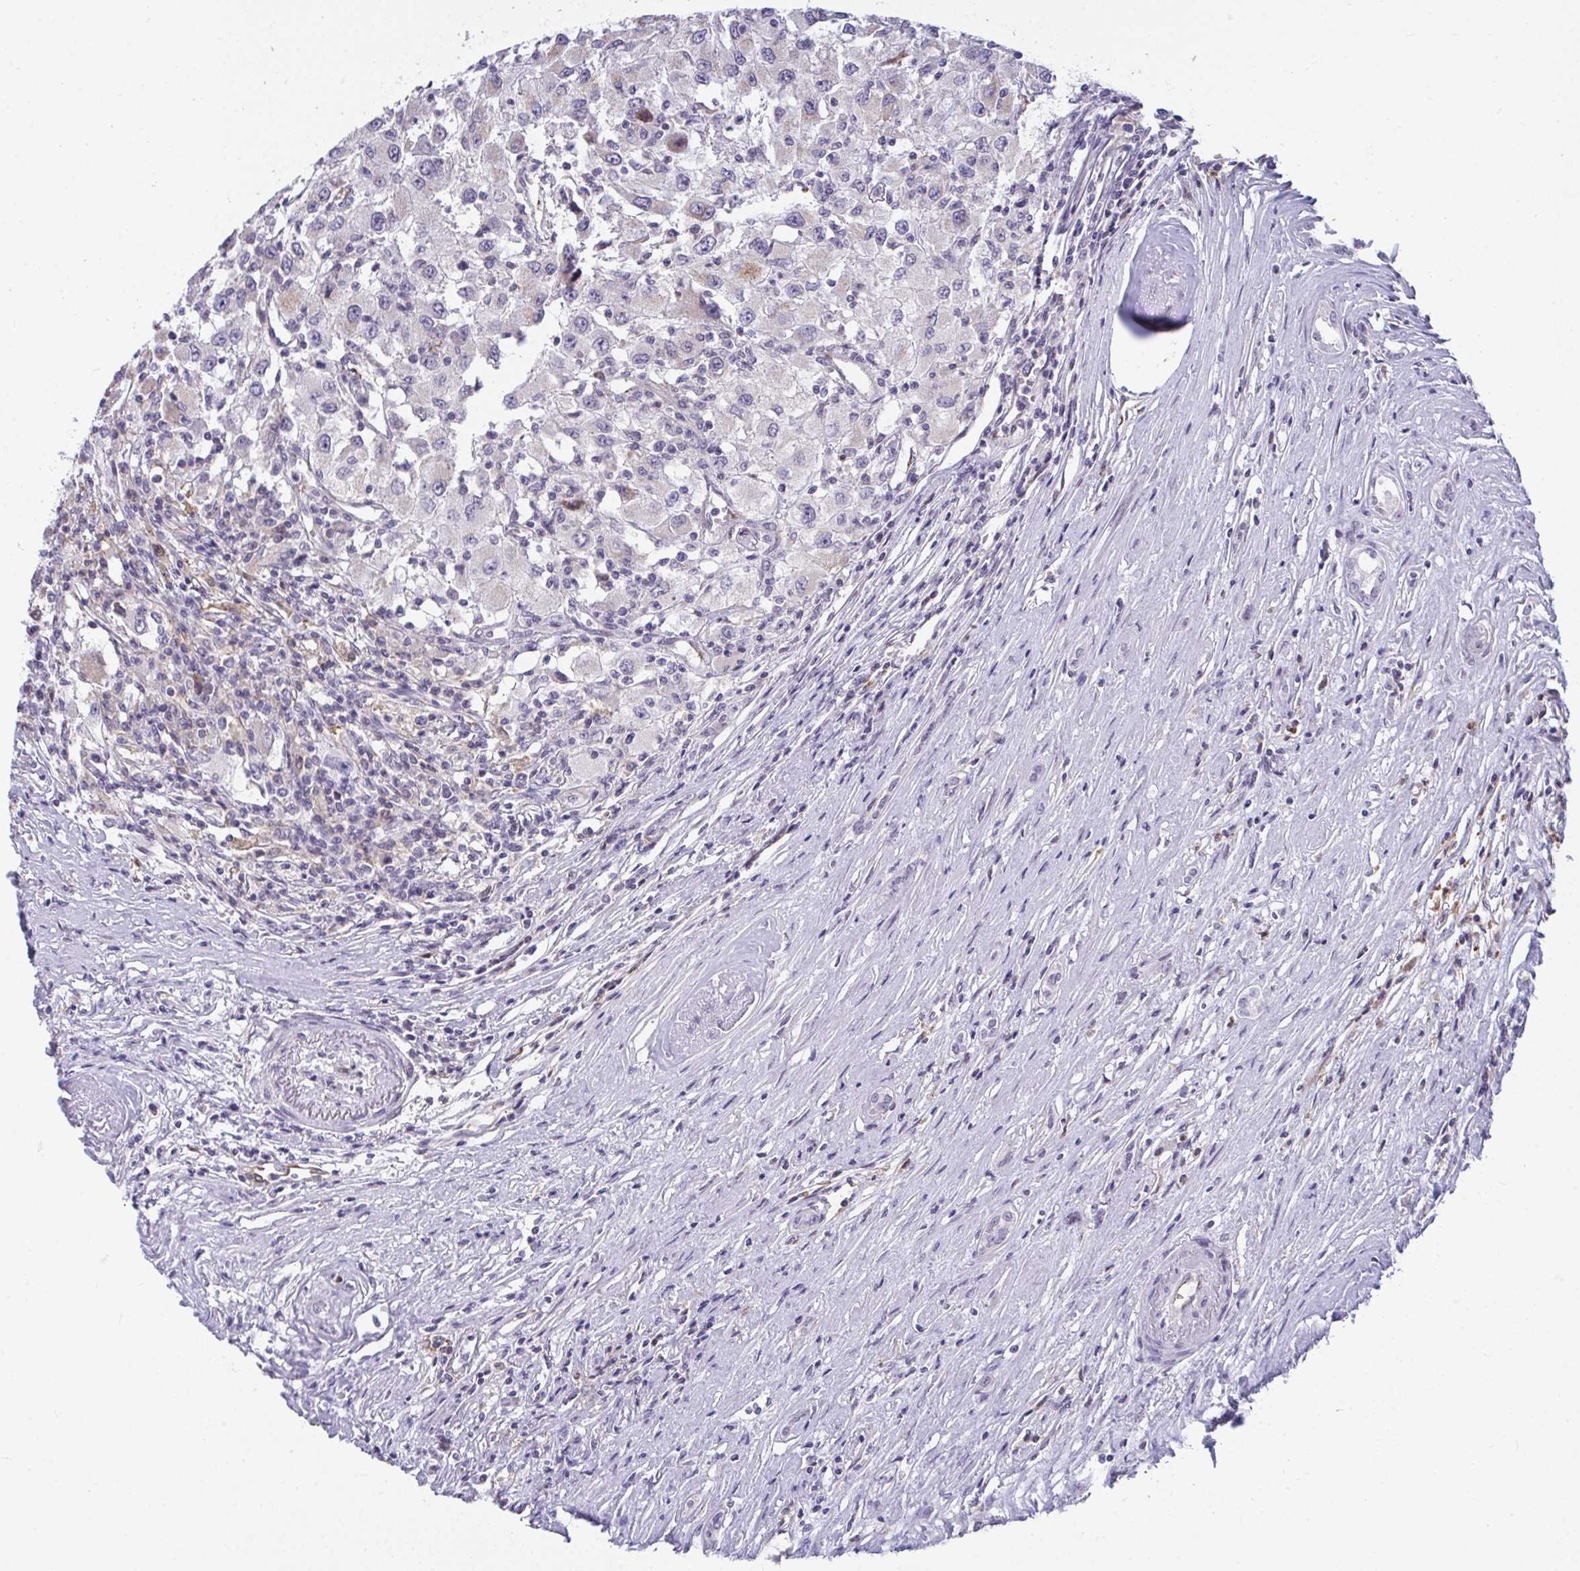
{"staining": {"intensity": "weak", "quantity": "<25%", "location": "cytoplasmic/membranous"}, "tissue": "renal cancer", "cell_type": "Tumor cells", "image_type": "cancer", "snomed": [{"axis": "morphology", "description": "Adenocarcinoma, NOS"}, {"axis": "topography", "description": "Kidney"}], "caption": "A high-resolution photomicrograph shows immunohistochemistry staining of adenocarcinoma (renal), which displays no significant staining in tumor cells.", "gene": "SEMA6B", "patient": {"sex": "female", "age": 67}}